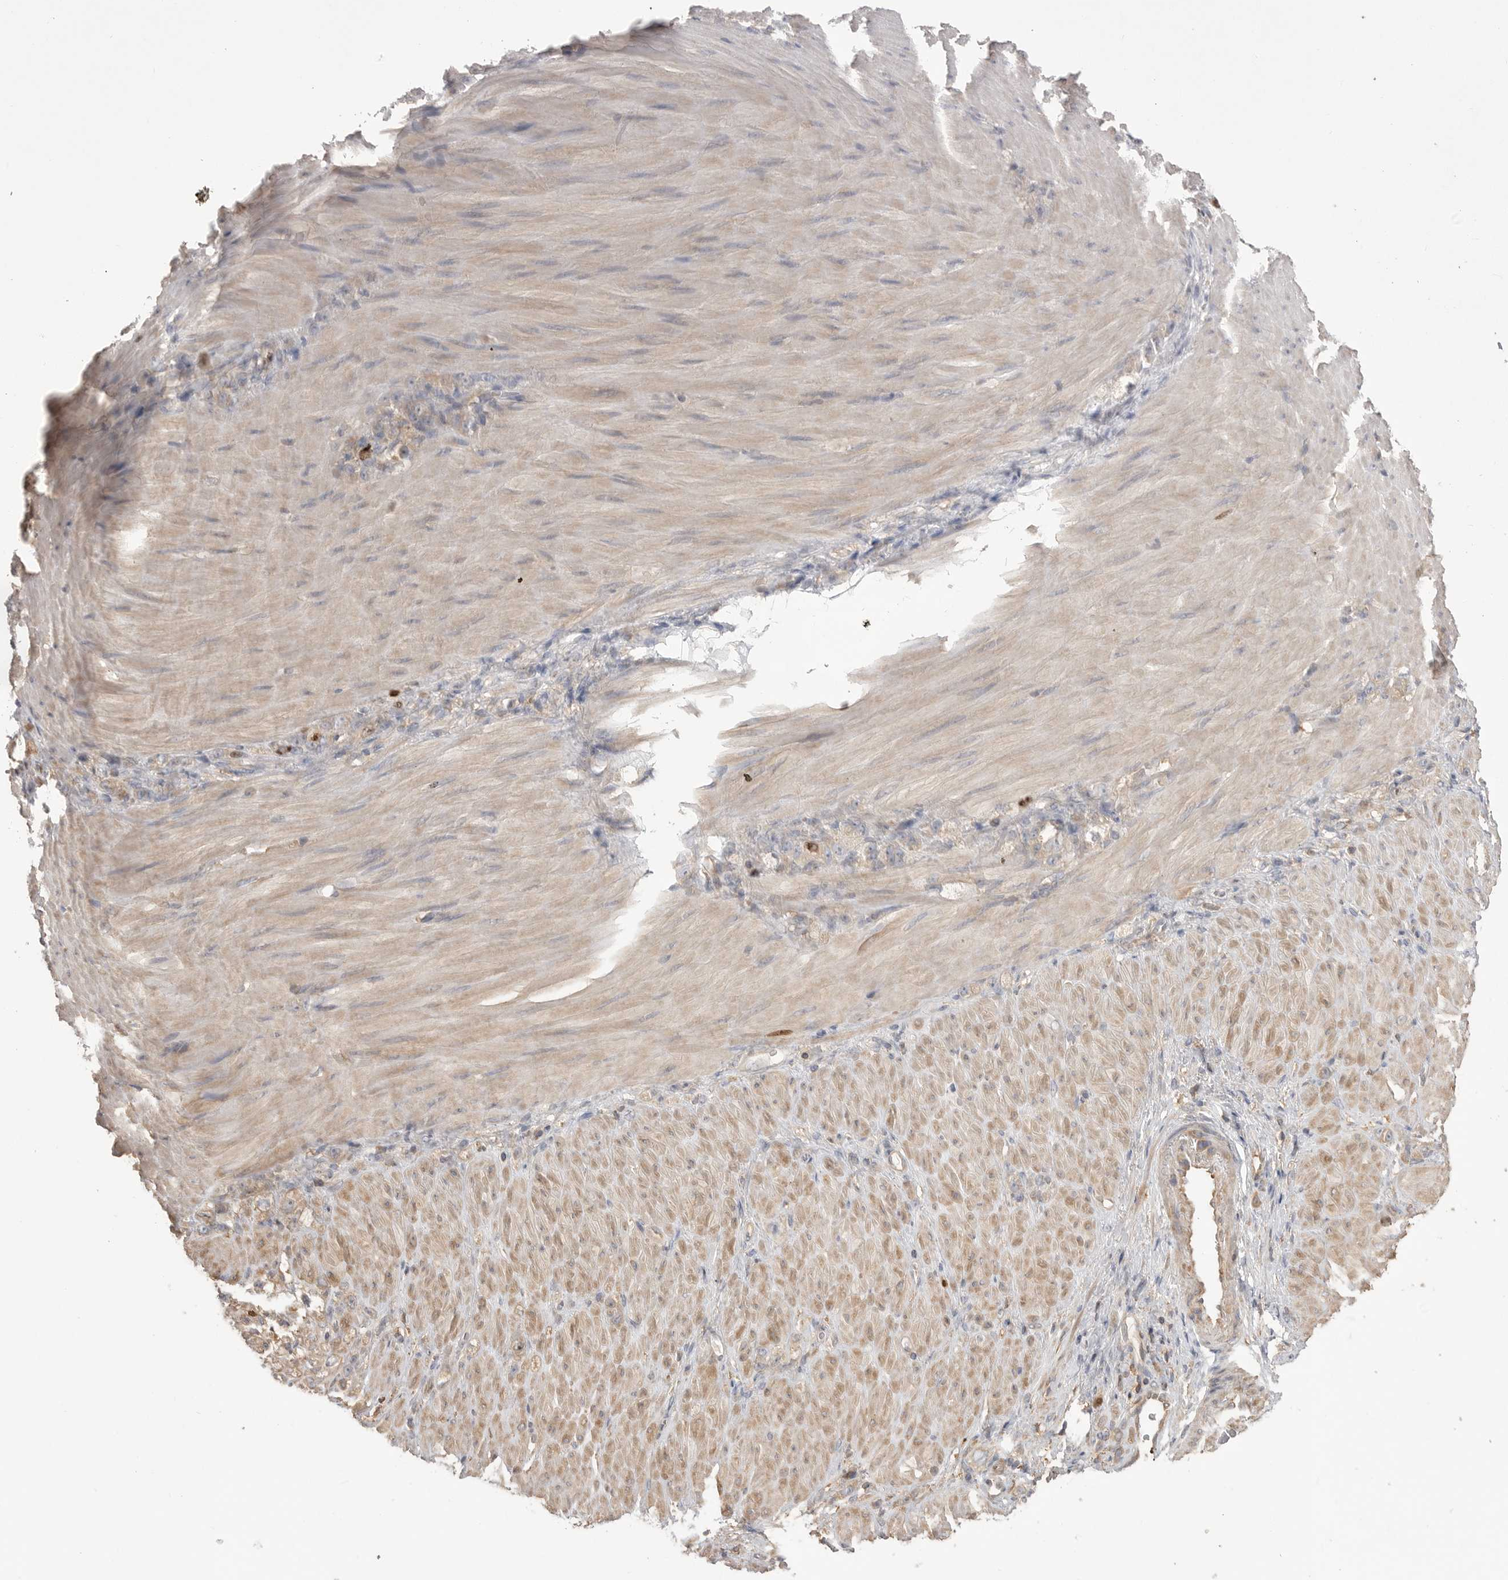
{"staining": {"intensity": "strong", "quantity": "<25%", "location": "nuclear"}, "tissue": "stomach cancer", "cell_type": "Tumor cells", "image_type": "cancer", "snomed": [{"axis": "morphology", "description": "Normal tissue, NOS"}, {"axis": "morphology", "description": "Adenocarcinoma, NOS"}, {"axis": "topography", "description": "Stomach"}], "caption": "Tumor cells reveal medium levels of strong nuclear positivity in approximately <25% of cells in stomach cancer (adenocarcinoma). The staining is performed using DAB (3,3'-diaminobenzidine) brown chromogen to label protein expression. The nuclei are counter-stained blue using hematoxylin.", "gene": "TOP2A", "patient": {"sex": "male", "age": 82}}